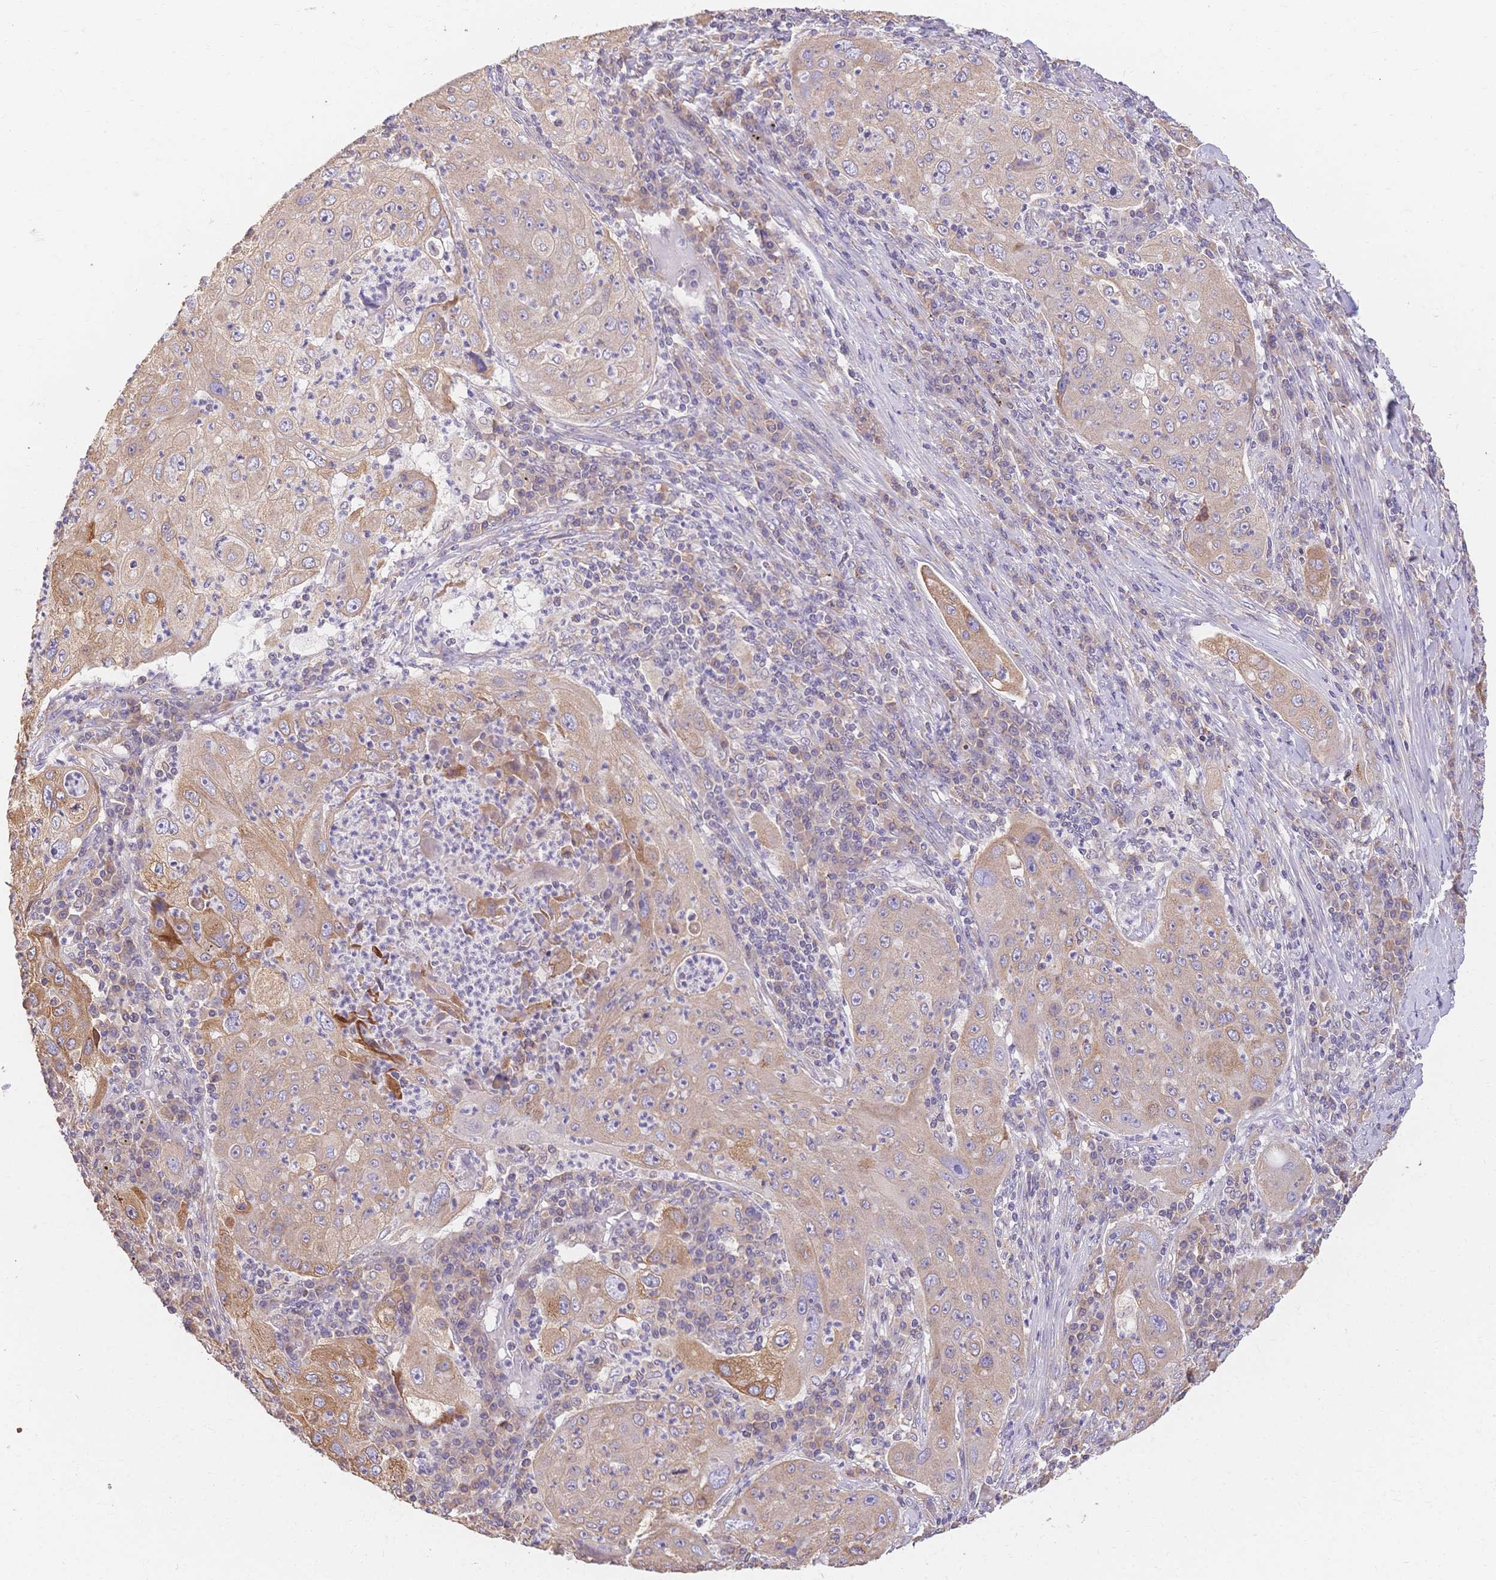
{"staining": {"intensity": "weak", "quantity": "25%-75%", "location": "cytoplasmic/membranous"}, "tissue": "lung cancer", "cell_type": "Tumor cells", "image_type": "cancer", "snomed": [{"axis": "morphology", "description": "Squamous cell carcinoma, NOS"}, {"axis": "topography", "description": "Lung"}], "caption": "Lung cancer (squamous cell carcinoma) stained with a protein marker demonstrates weak staining in tumor cells.", "gene": "HS3ST5", "patient": {"sex": "female", "age": 59}}